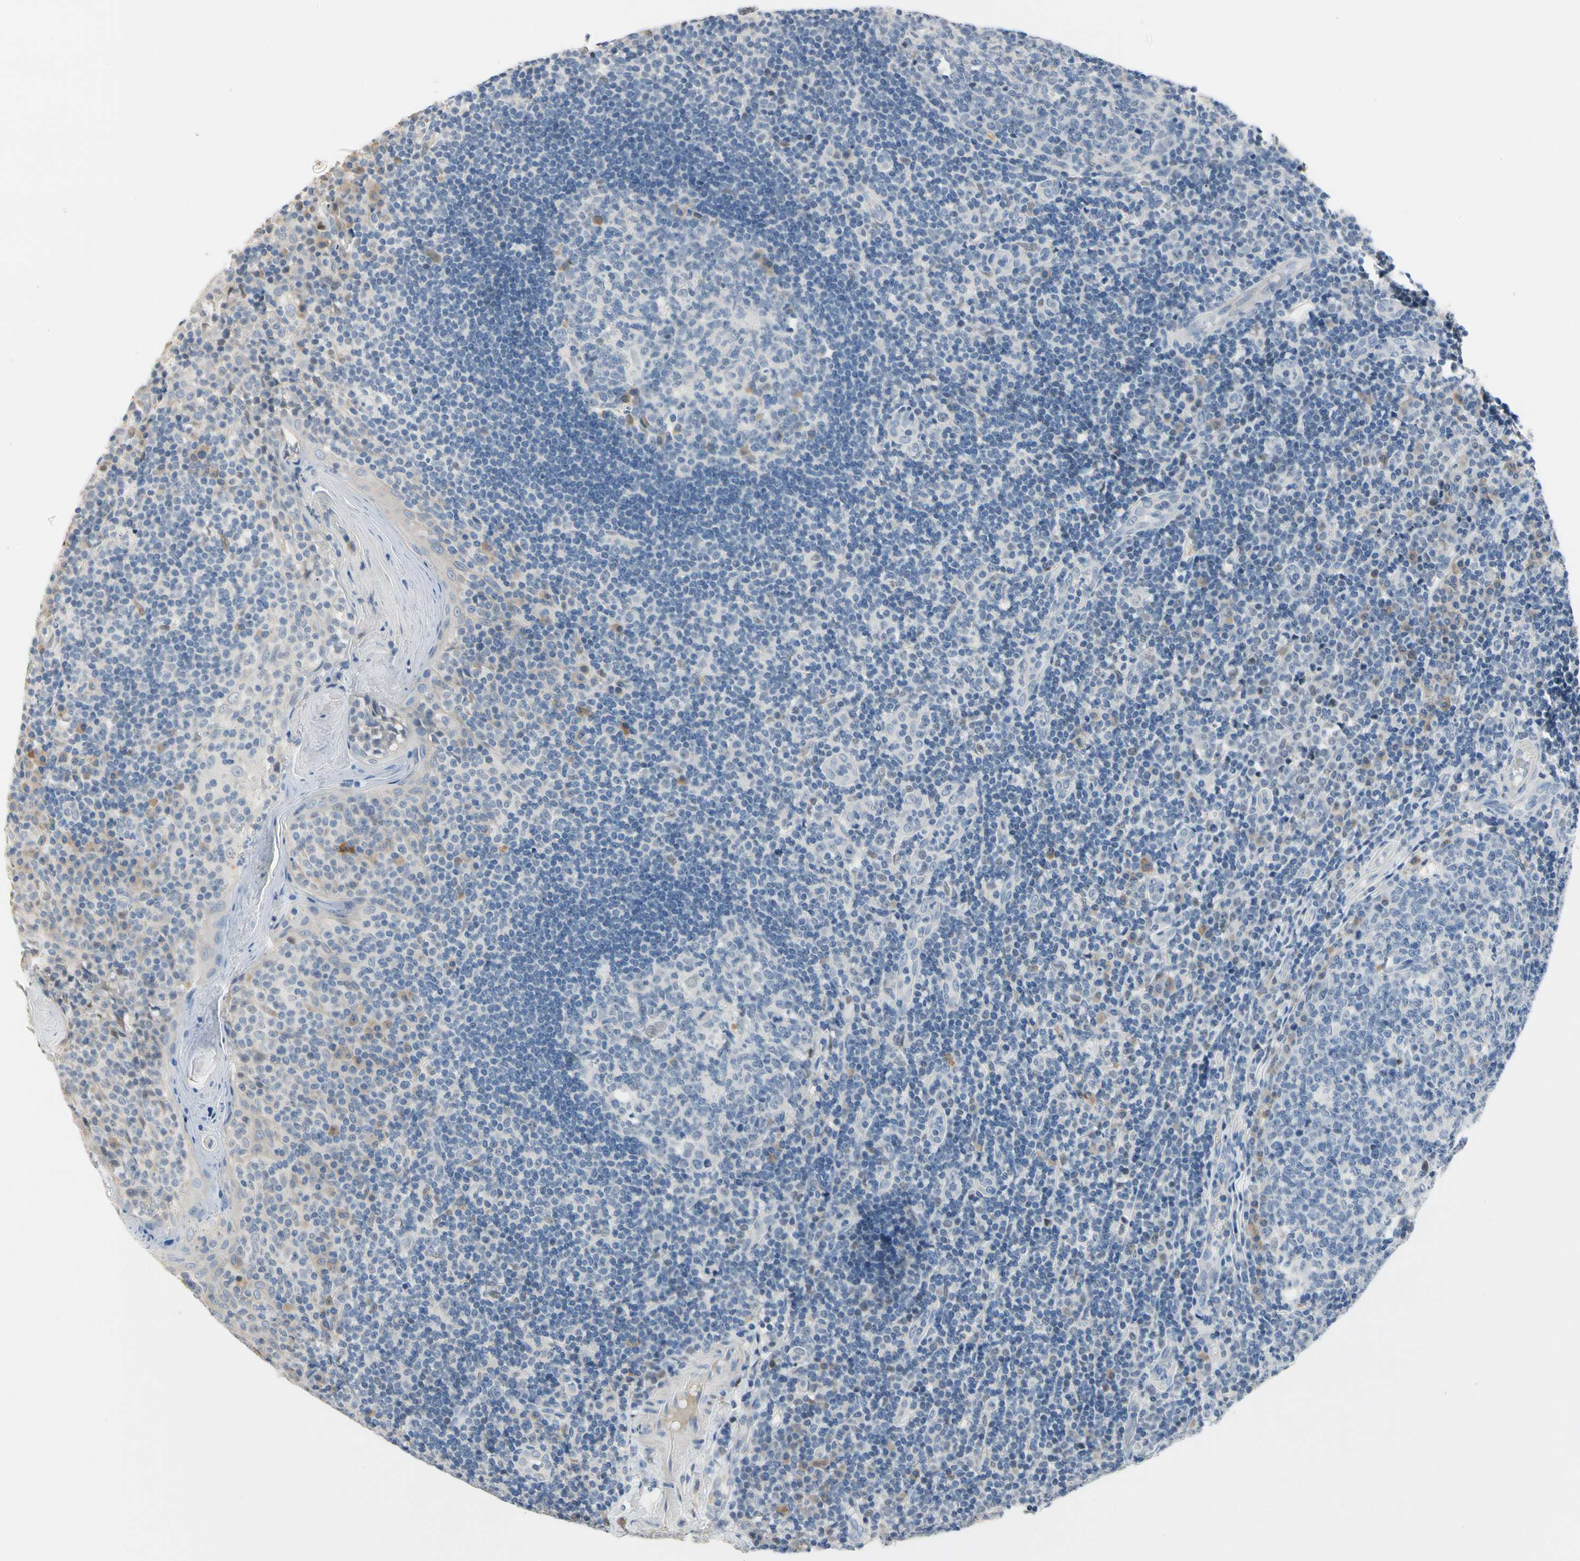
{"staining": {"intensity": "weak", "quantity": "<25%", "location": "cytoplasmic/membranous"}, "tissue": "tonsil", "cell_type": "Germinal center cells", "image_type": "normal", "snomed": [{"axis": "morphology", "description": "Normal tissue, NOS"}, {"axis": "topography", "description": "Tonsil"}], "caption": "The micrograph shows no staining of germinal center cells in unremarkable tonsil.", "gene": "ECRG4", "patient": {"sex": "female", "age": 40}}